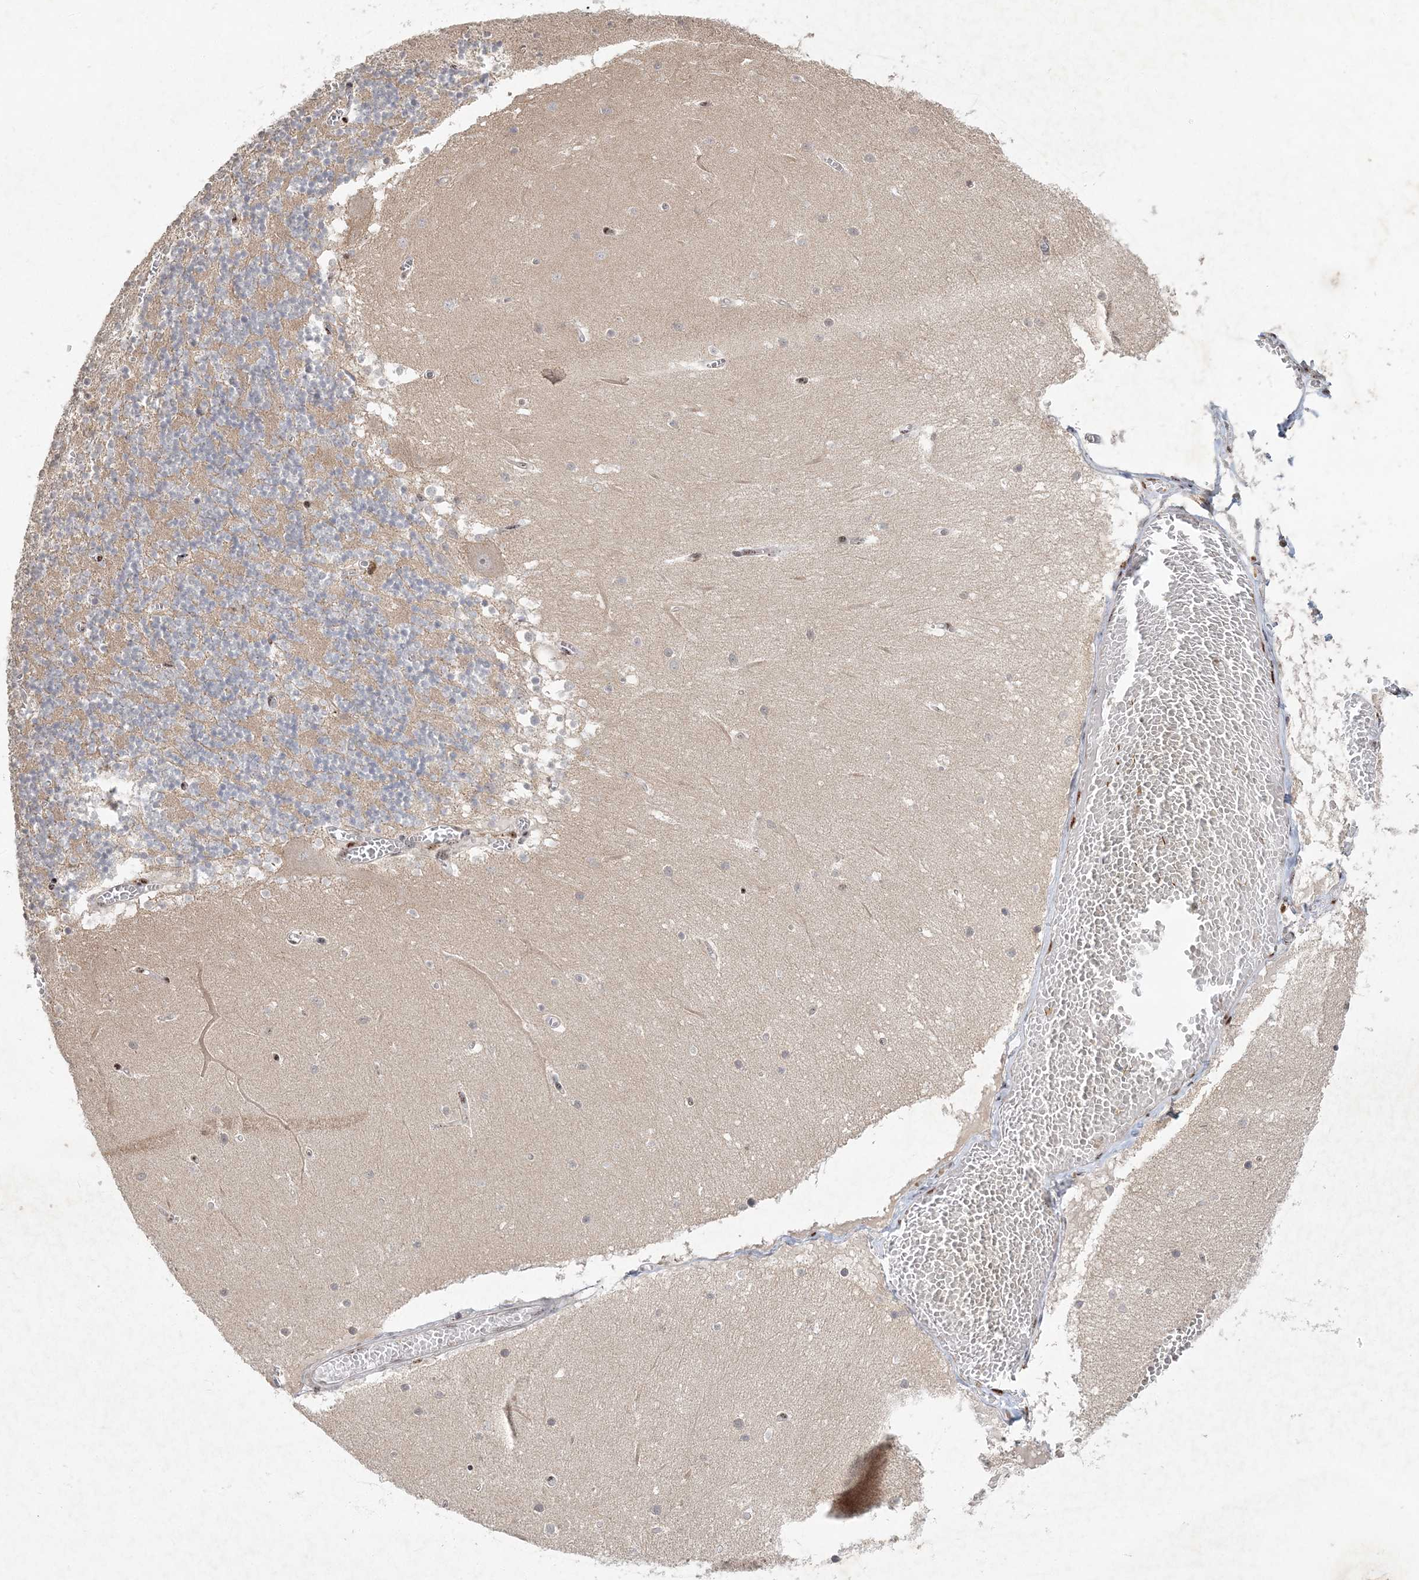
{"staining": {"intensity": "weak", "quantity": "<25%", "location": "cytoplasmic/membranous"}, "tissue": "cerebellum", "cell_type": "Cells in granular layer", "image_type": "normal", "snomed": [{"axis": "morphology", "description": "Normal tissue, NOS"}, {"axis": "topography", "description": "Cerebellum"}], "caption": "Protein analysis of unremarkable cerebellum shows no significant staining in cells in granular layer.", "gene": "GIN1", "patient": {"sex": "female", "age": 28}}